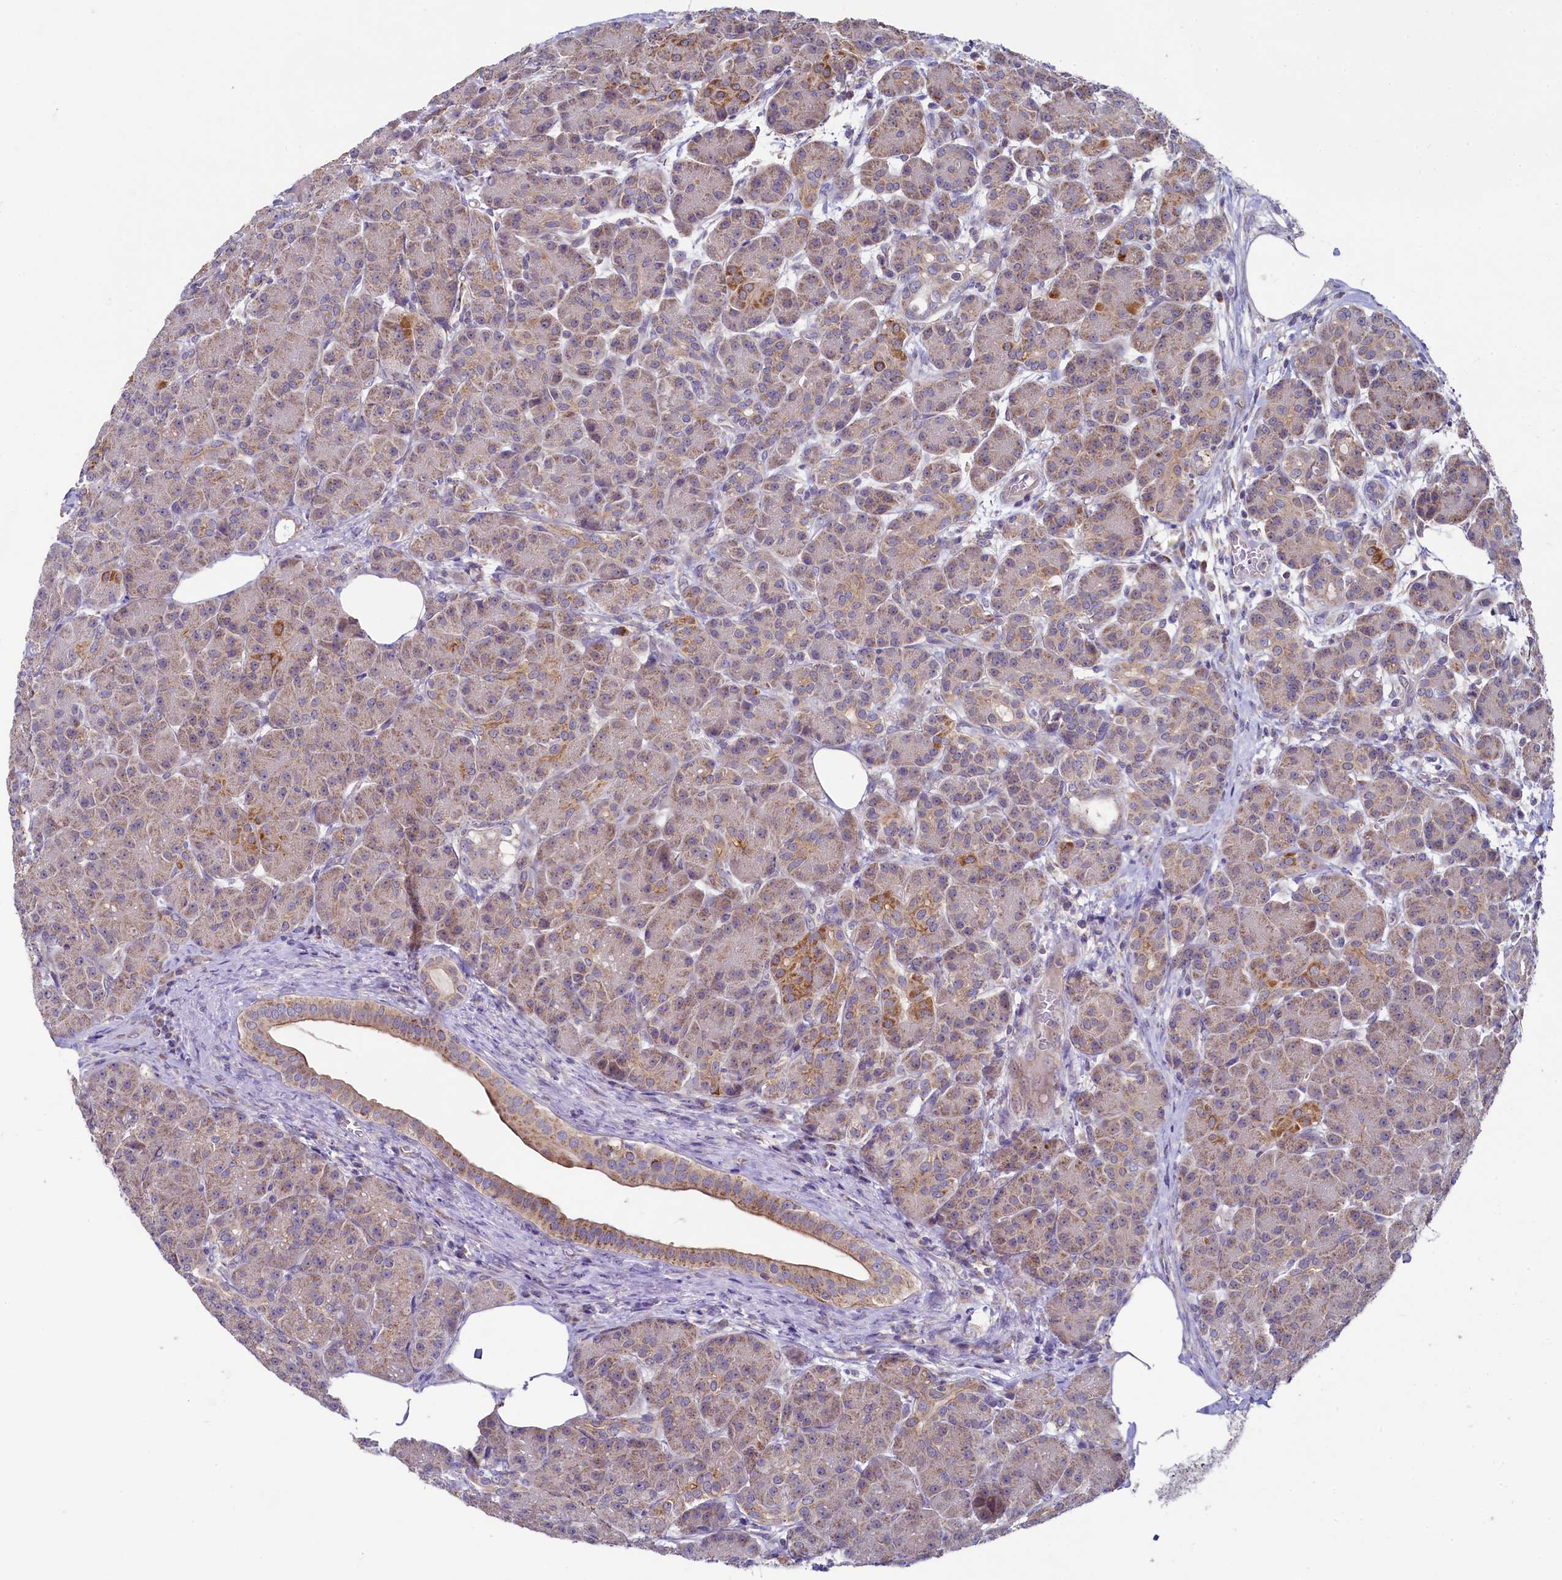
{"staining": {"intensity": "weak", "quantity": "25%-75%", "location": "cytoplasmic/membranous"}, "tissue": "pancreas", "cell_type": "Exocrine glandular cells", "image_type": "normal", "snomed": [{"axis": "morphology", "description": "Normal tissue, NOS"}, {"axis": "topography", "description": "Pancreas"}], "caption": "Exocrine glandular cells display low levels of weak cytoplasmic/membranous positivity in approximately 25%-75% of cells in unremarkable human pancreas.", "gene": "MRPL57", "patient": {"sex": "male", "age": 63}}